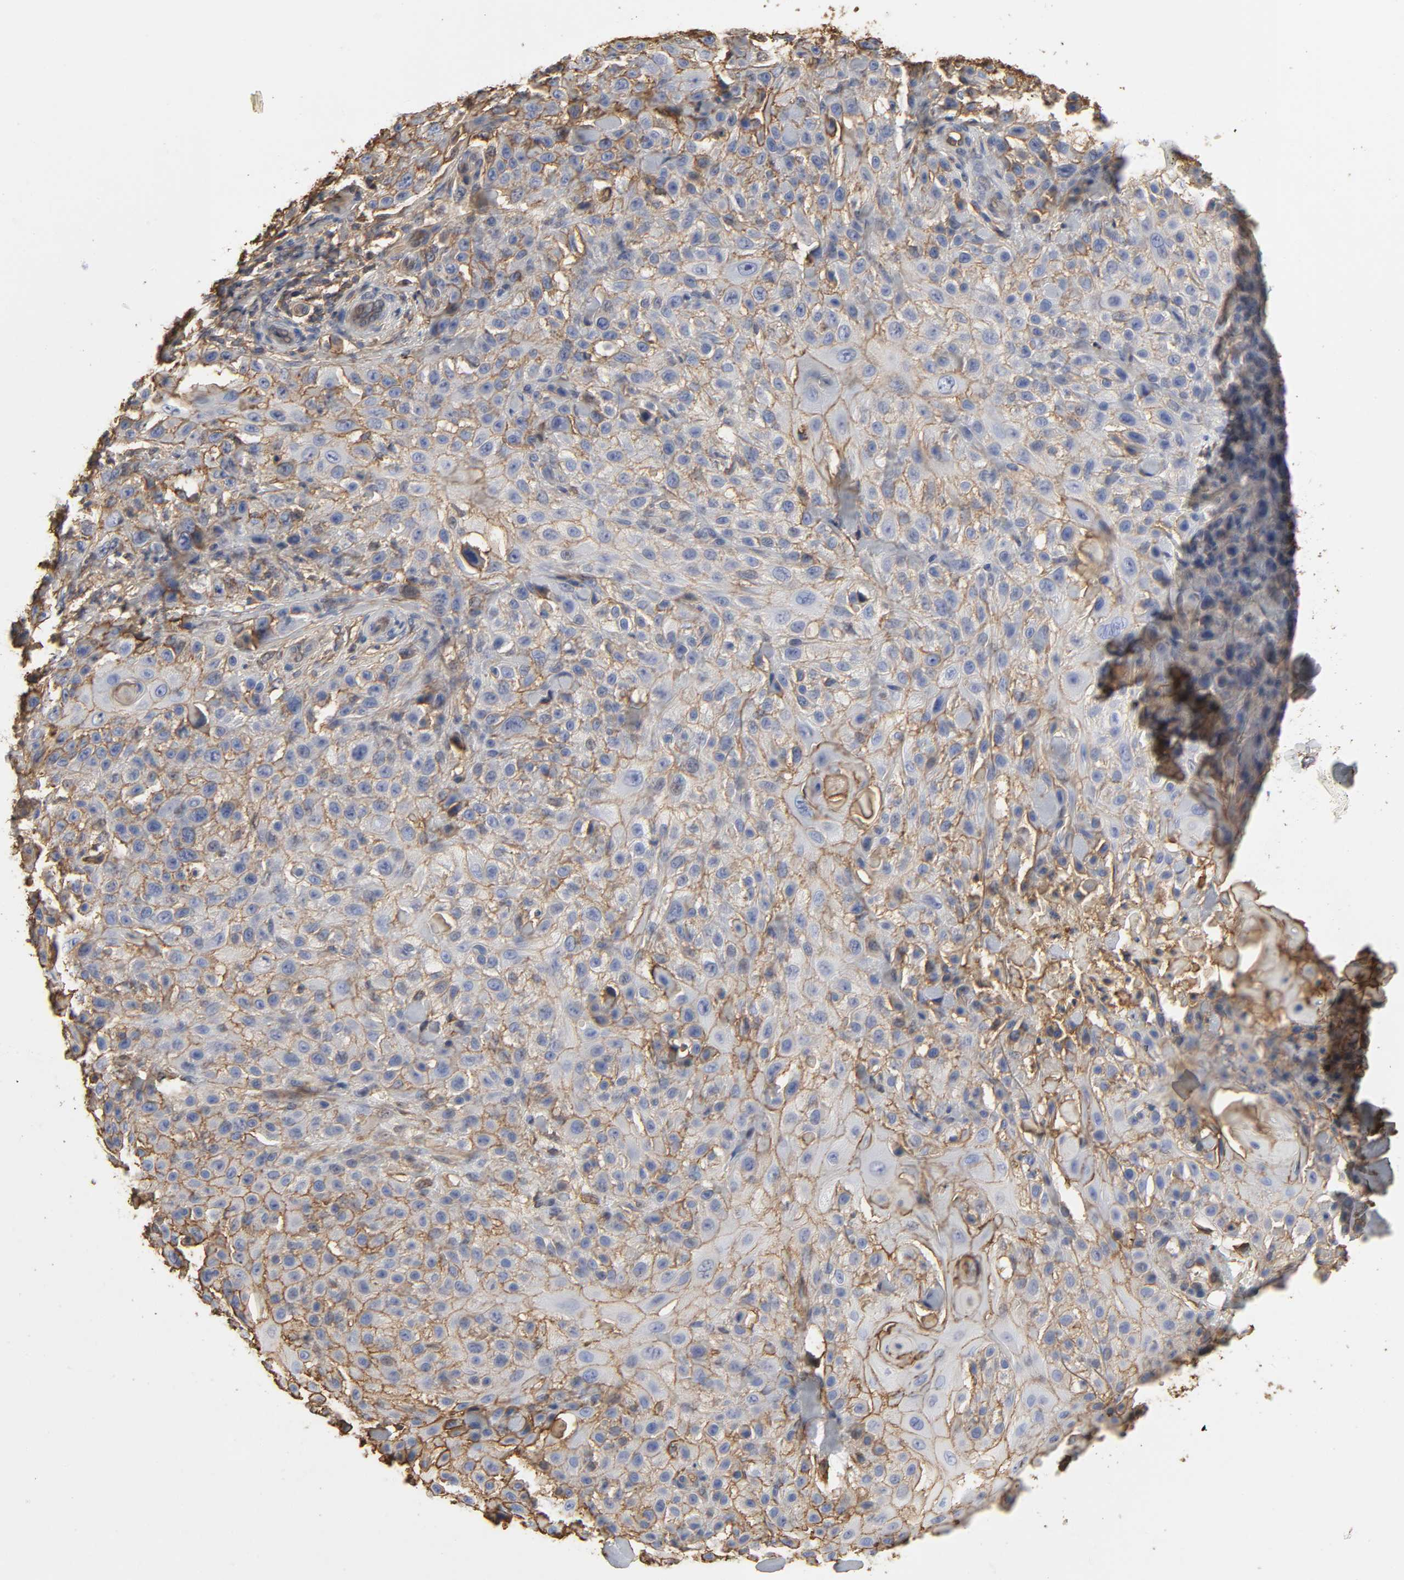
{"staining": {"intensity": "moderate", "quantity": ">75%", "location": "cytoplasmic/membranous"}, "tissue": "skin cancer", "cell_type": "Tumor cells", "image_type": "cancer", "snomed": [{"axis": "morphology", "description": "Squamous cell carcinoma, NOS"}, {"axis": "topography", "description": "Skin"}], "caption": "The image displays immunohistochemical staining of skin cancer. There is moderate cytoplasmic/membranous staining is seen in about >75% of tumor cells.", "gene": "ANXA2", "patient": {"sex": "female", "age": 42}}